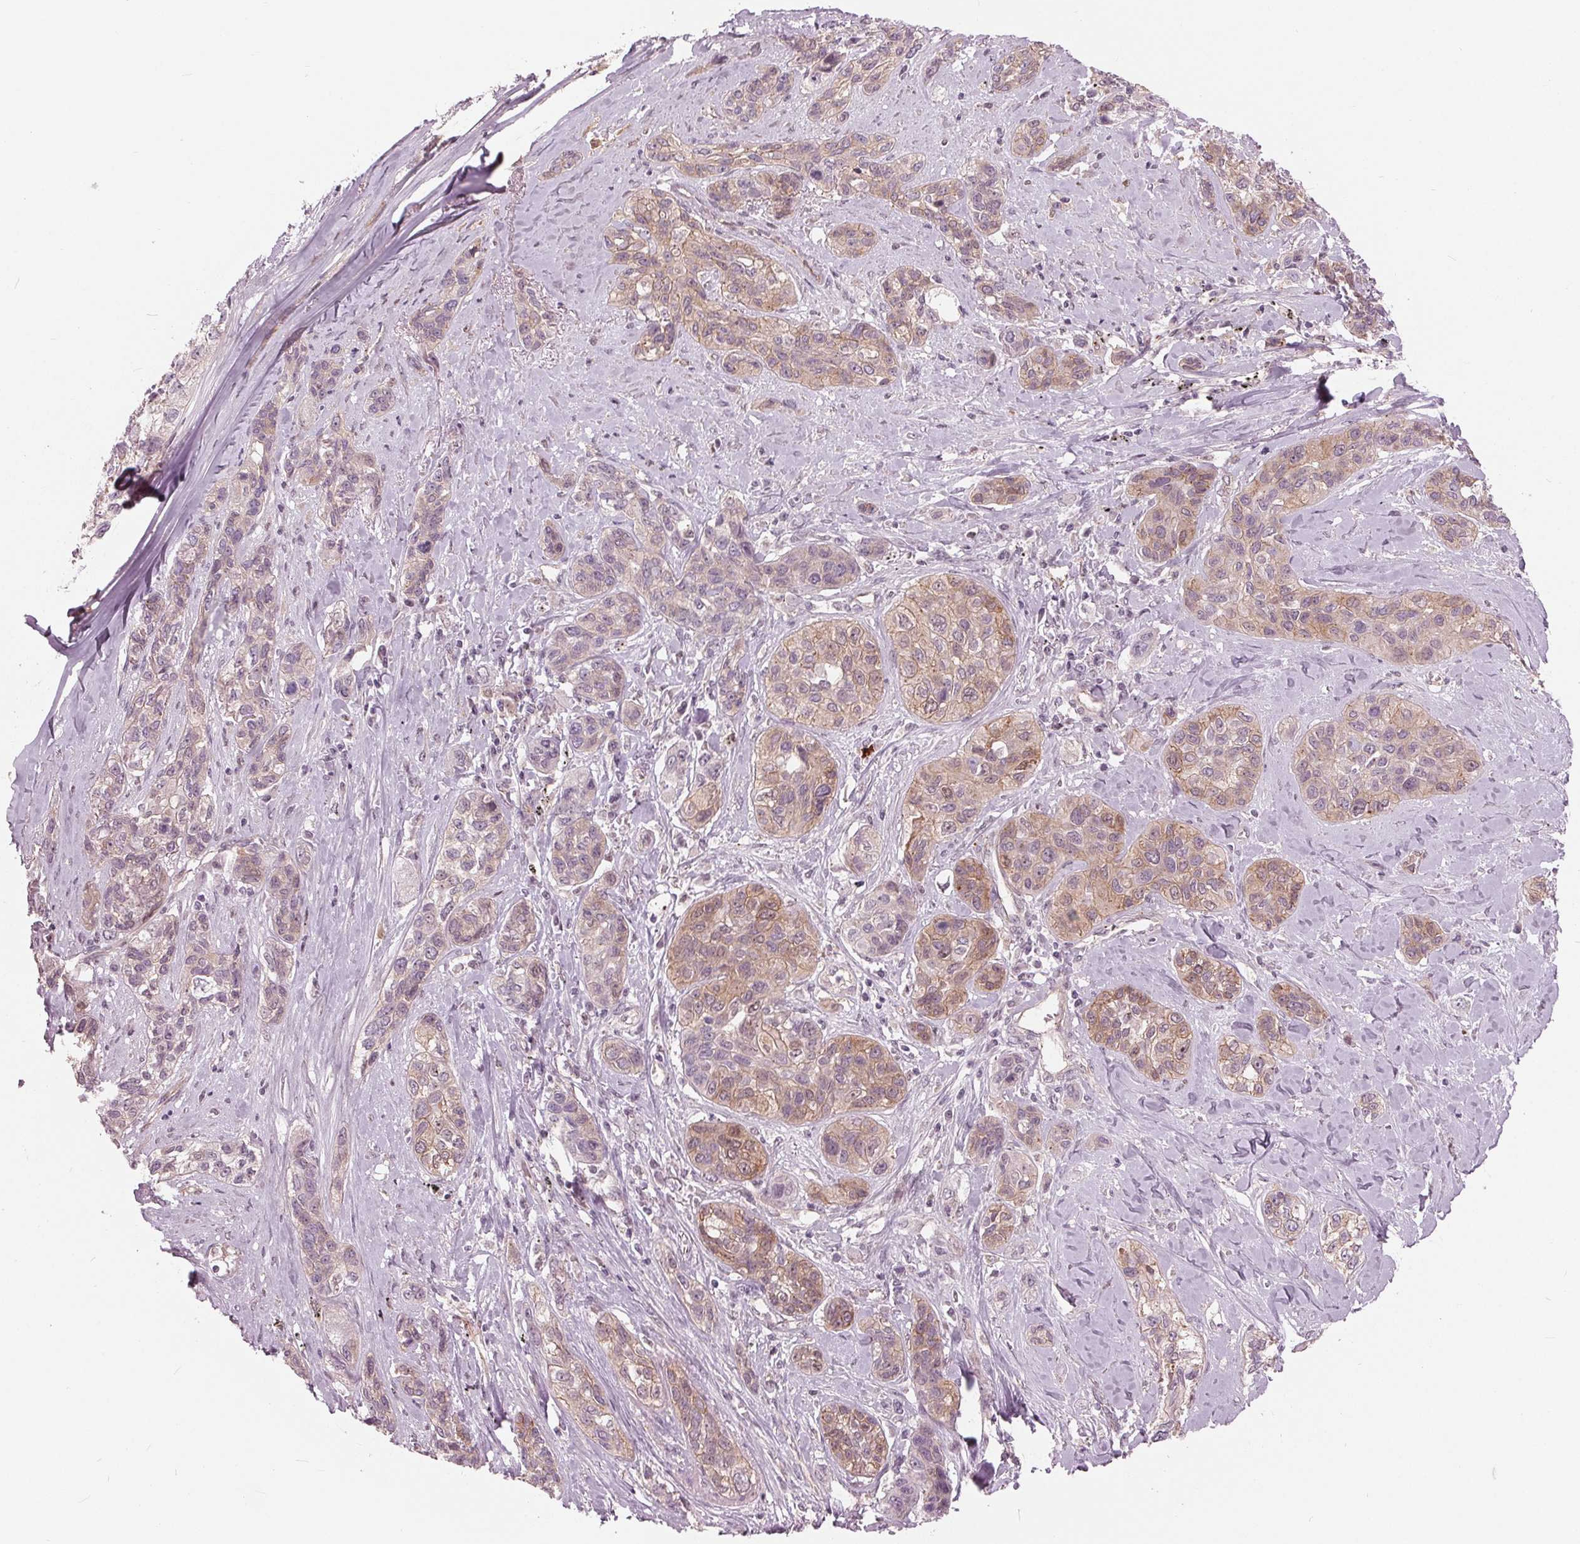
{"staining": {"intensity": "weak", "quantity": "25%-75%", "location": "cytoplasmic/membranous"}, "tissue": "lung cancer", "cell_type": "Tumor cells", "image_type": "cancer", "snomed": [{"axis": "morphology", "description": "Squamous cell carcinoma, NOS"}, {"axis": "topography", "description": "Lung"}], "caption": "About 25%-75% of tumor cells in lung cancer (squamous cell carcinoma) demonstrate weak cytoplasmic/membranous protein expression as visualized by brown immunohistochemical staining.", "gene": "TXNIP", "patient": {"sex": "female", "age": 70}}